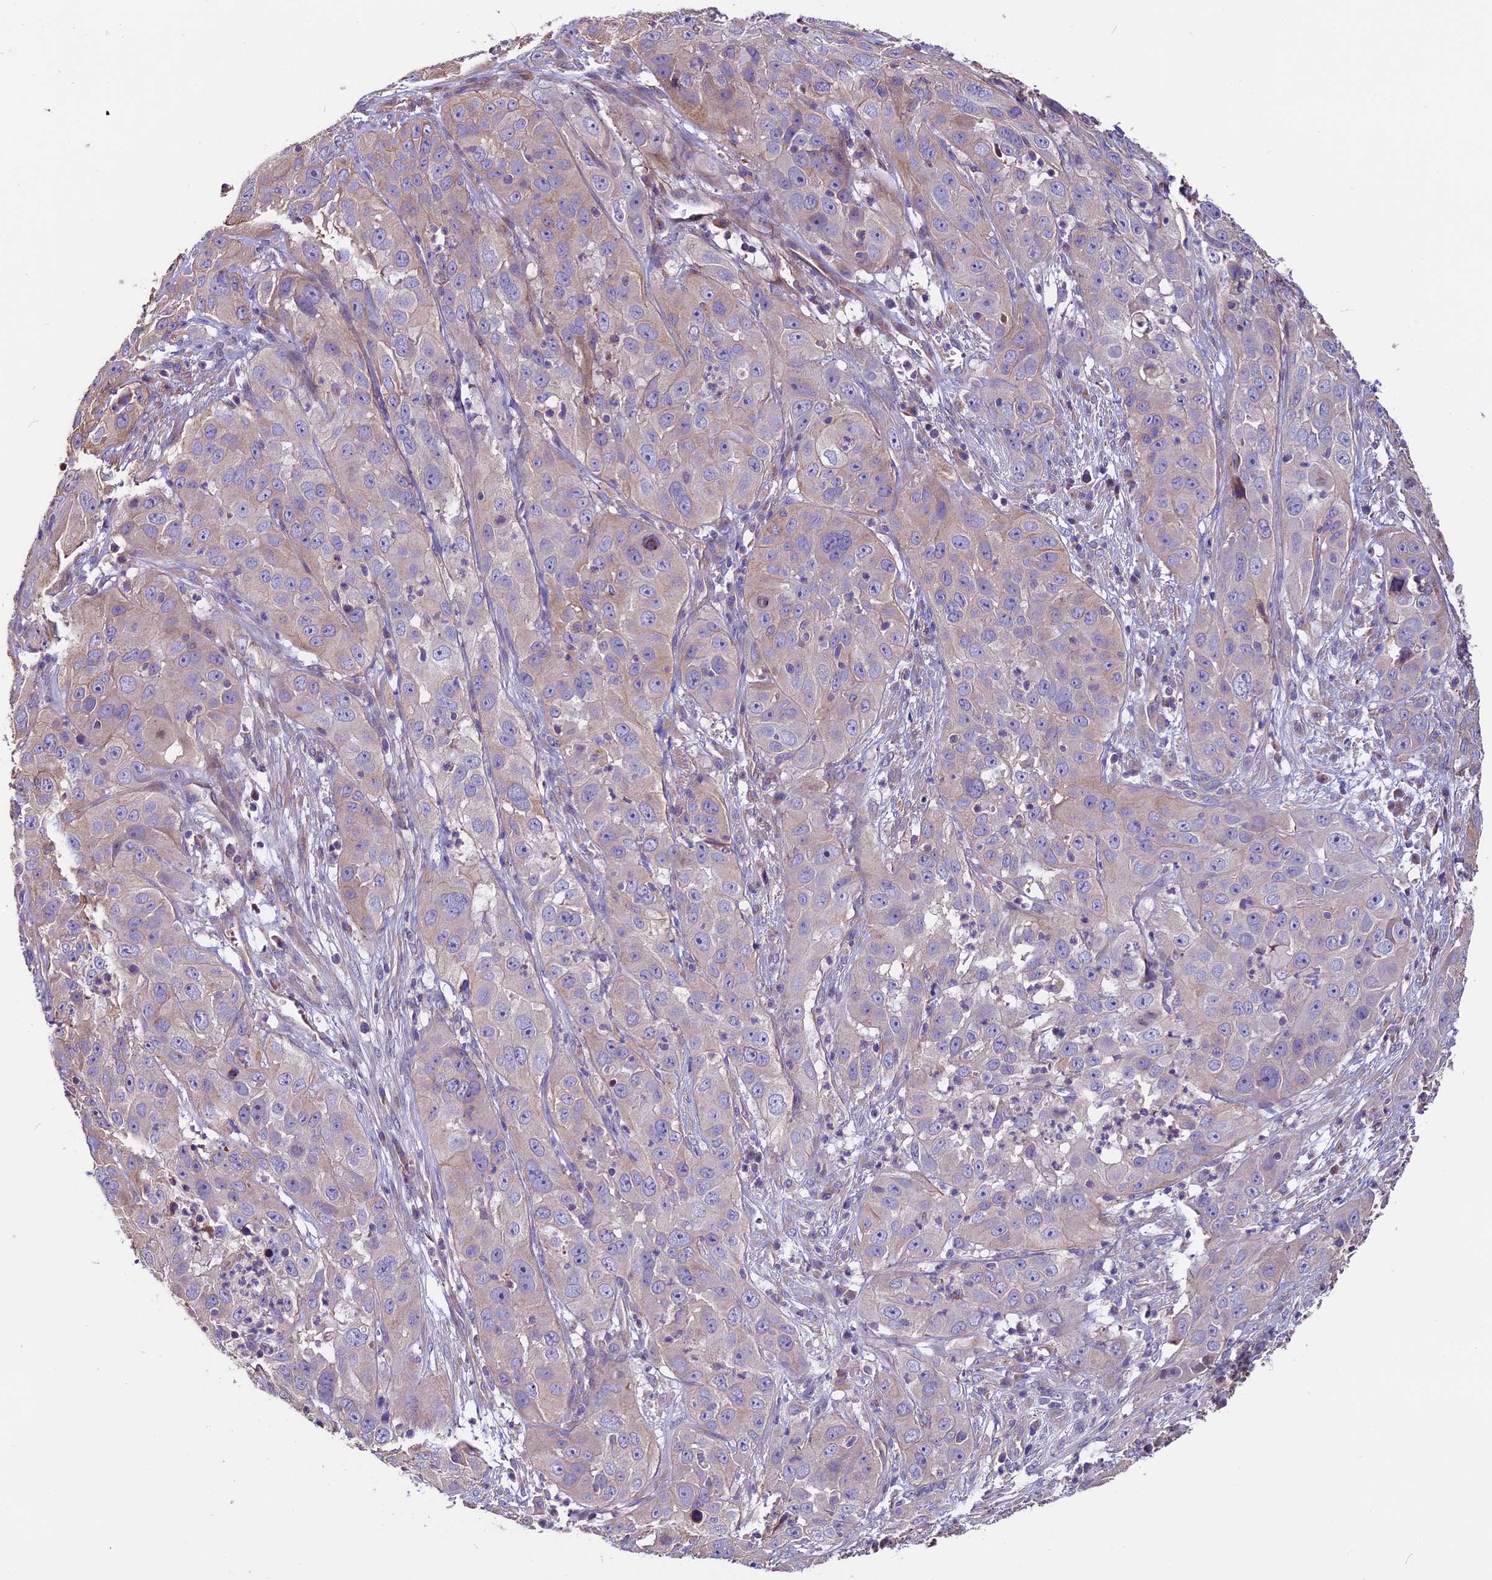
{"staining": {"intensity": "weak", "quantity": "<25%", "location": "cytoplasmic/membranous"}, "tissue": "cervical cancer", "cell_type": "Tumor cells", "image_type": "cancer", "snomed": [{"axis": "morphology", "description": "Squamous cell carcinoma, NOS"}, {"axis": "topography", "description": "Cervix"}], "caption": "A micrograph of squamous cell carcinoma (cervical) stained for a protein exhibits no brown staining in tumor cells.", "gene": "ANO3", "patient": {"sex": "female", "age": 32}}